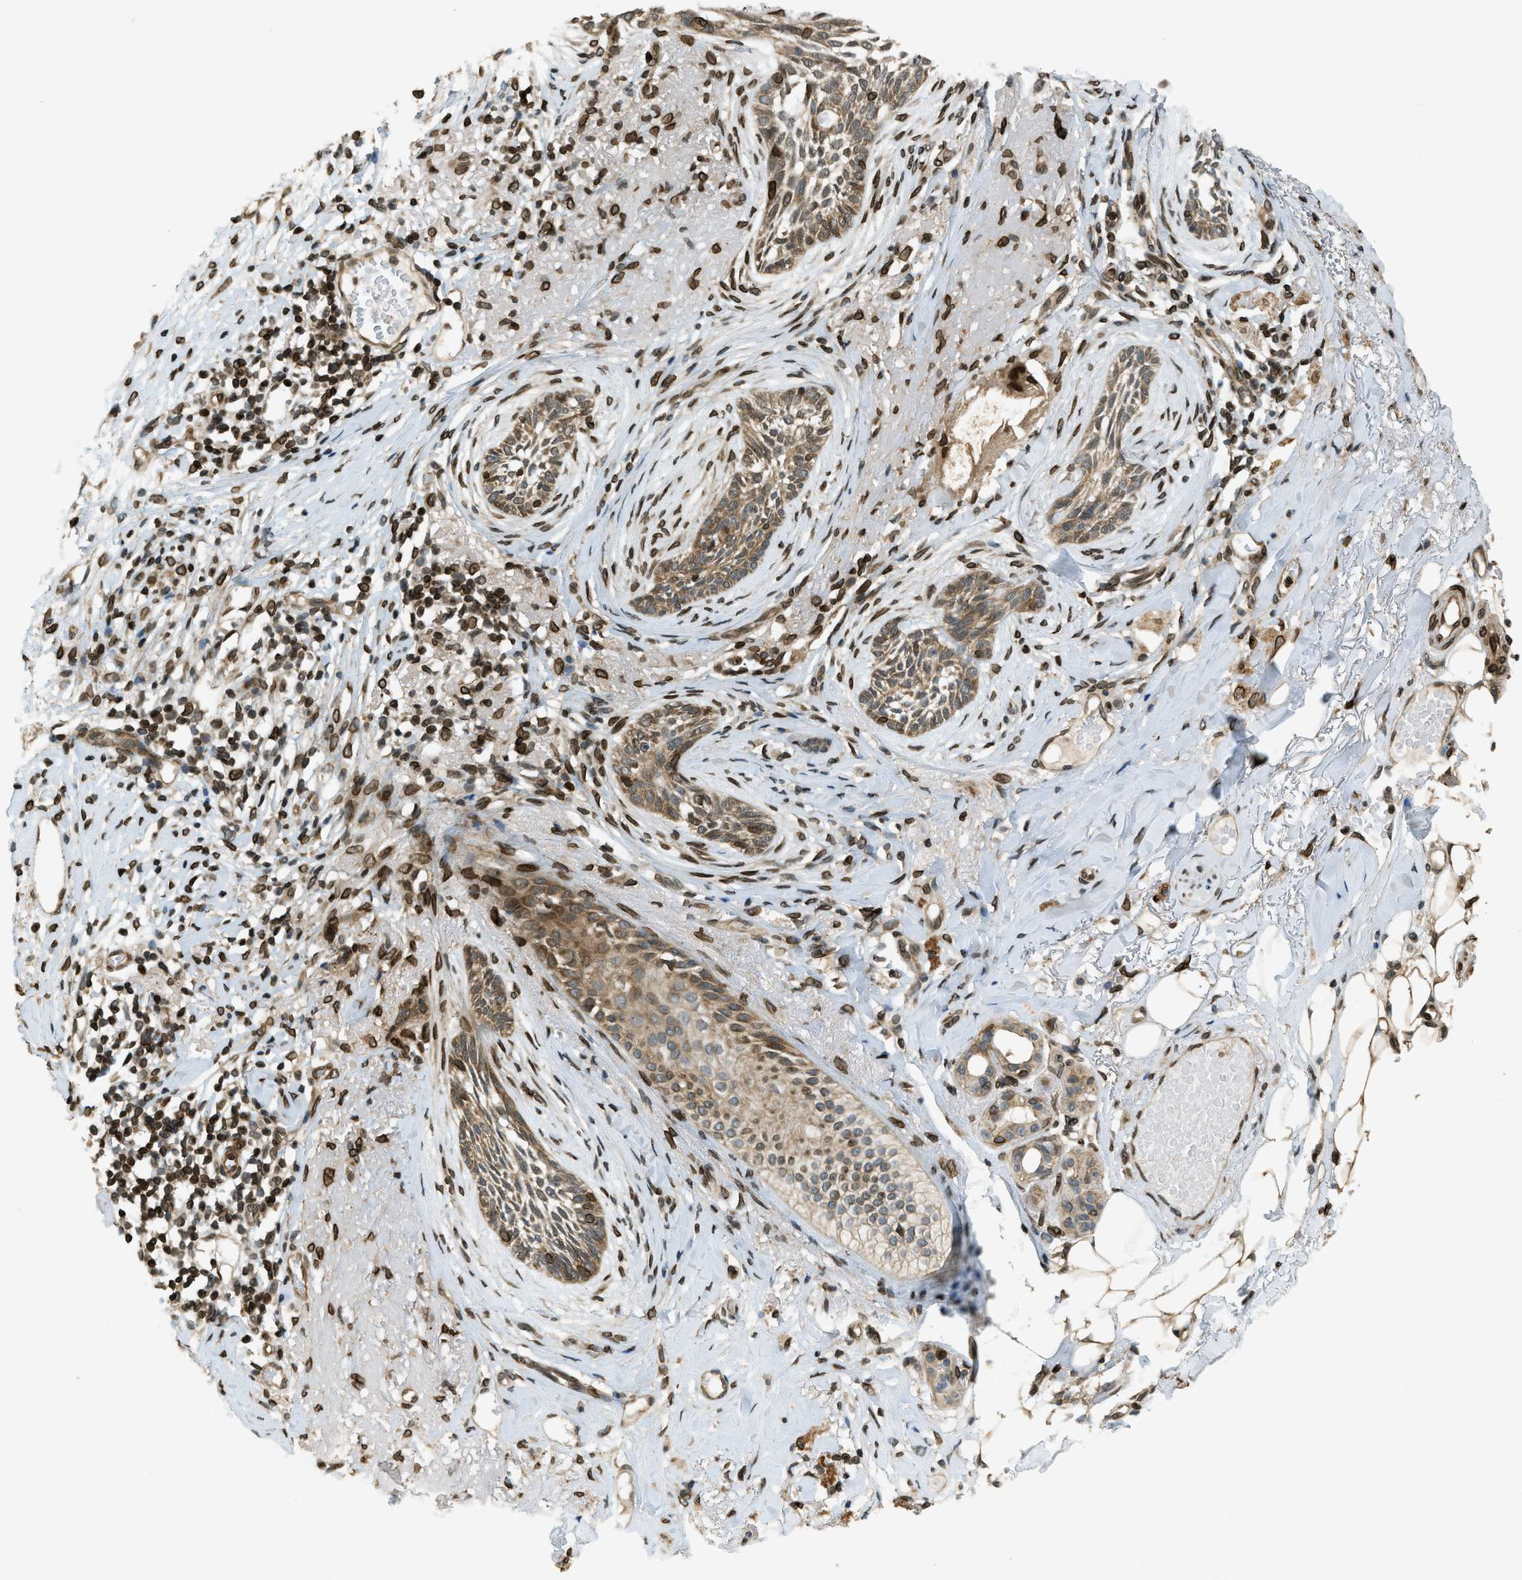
{"staining": {"intensity": "moderate", "quantity": ">75%", "location": "cytoplasmic/membranous"}, "tissue": "skin cancer", "cell_type": "Tumor cells", "image_type": "cancer", "snomed": [{"axis": "morphology", "description": "Basal cell carcinoma"}, {"axis": "topography", "description": "Skin"}], "caption": "Brown immunohistochemical staining in skin cancer reveals moderate cytoplasmic/membranous positivity in about >75% of tumor cells. (DAB (3,3'-diaminobenzidine) IHC, brown staining for protein, blue staining for nuclei).", "gene": "SYNE1", "patient": {"sex": "female", "age": 88}}